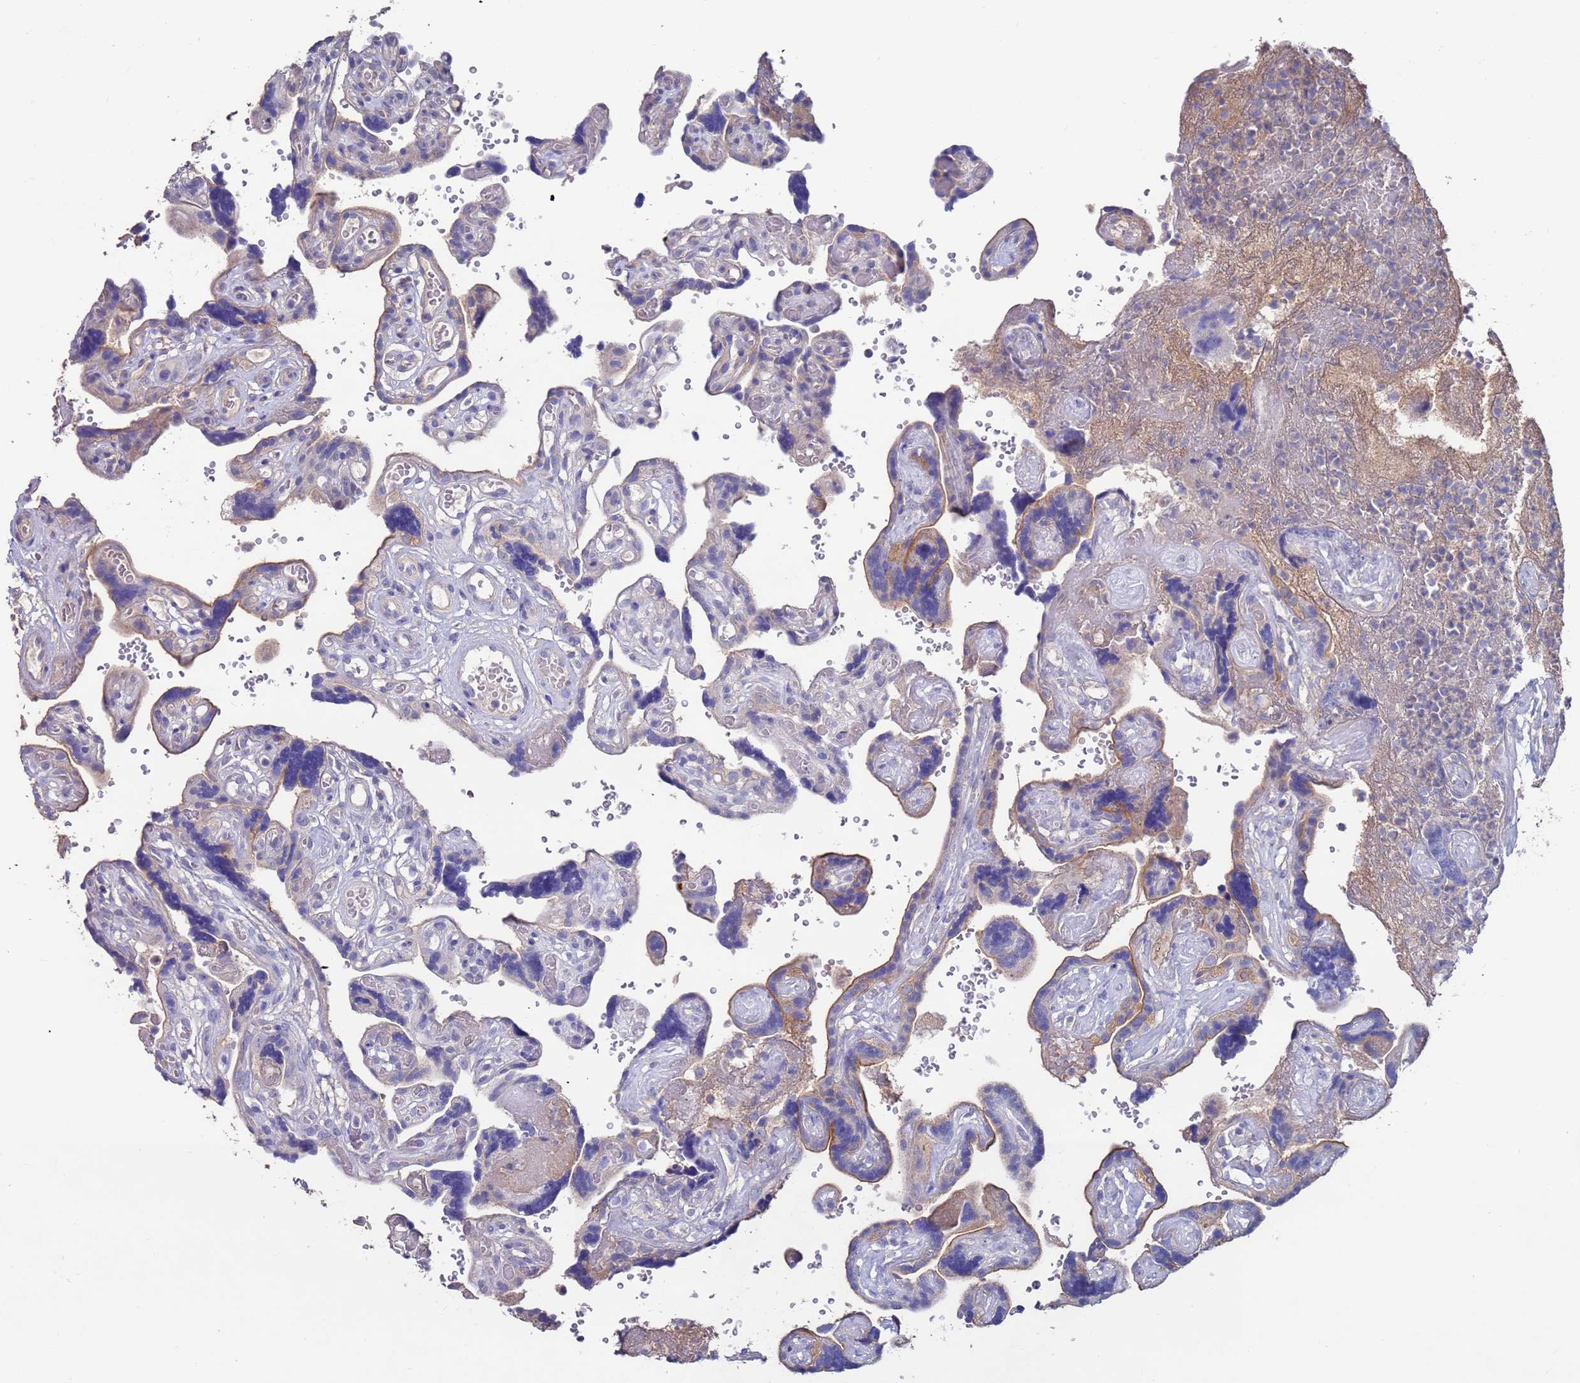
{"staining": {"intensity": "negative", "quantity": "none", "location": "none"}, "tissue": "placenta", "cell_type": "Decidual cells", "image_type": "normal", "snomed": [{"axis": "morphology", "description": "Normal tissue, NOS"}, {"axis": "topography", "description": "Placenta"}], "caption": "There is no significant staining in decidual cells of placenta. (DAB (3,3'-diaminobenzidine) IHC, high magnification).", "gene": "KRTCAP3", "patient": {"sex": "female", "age": 30}}